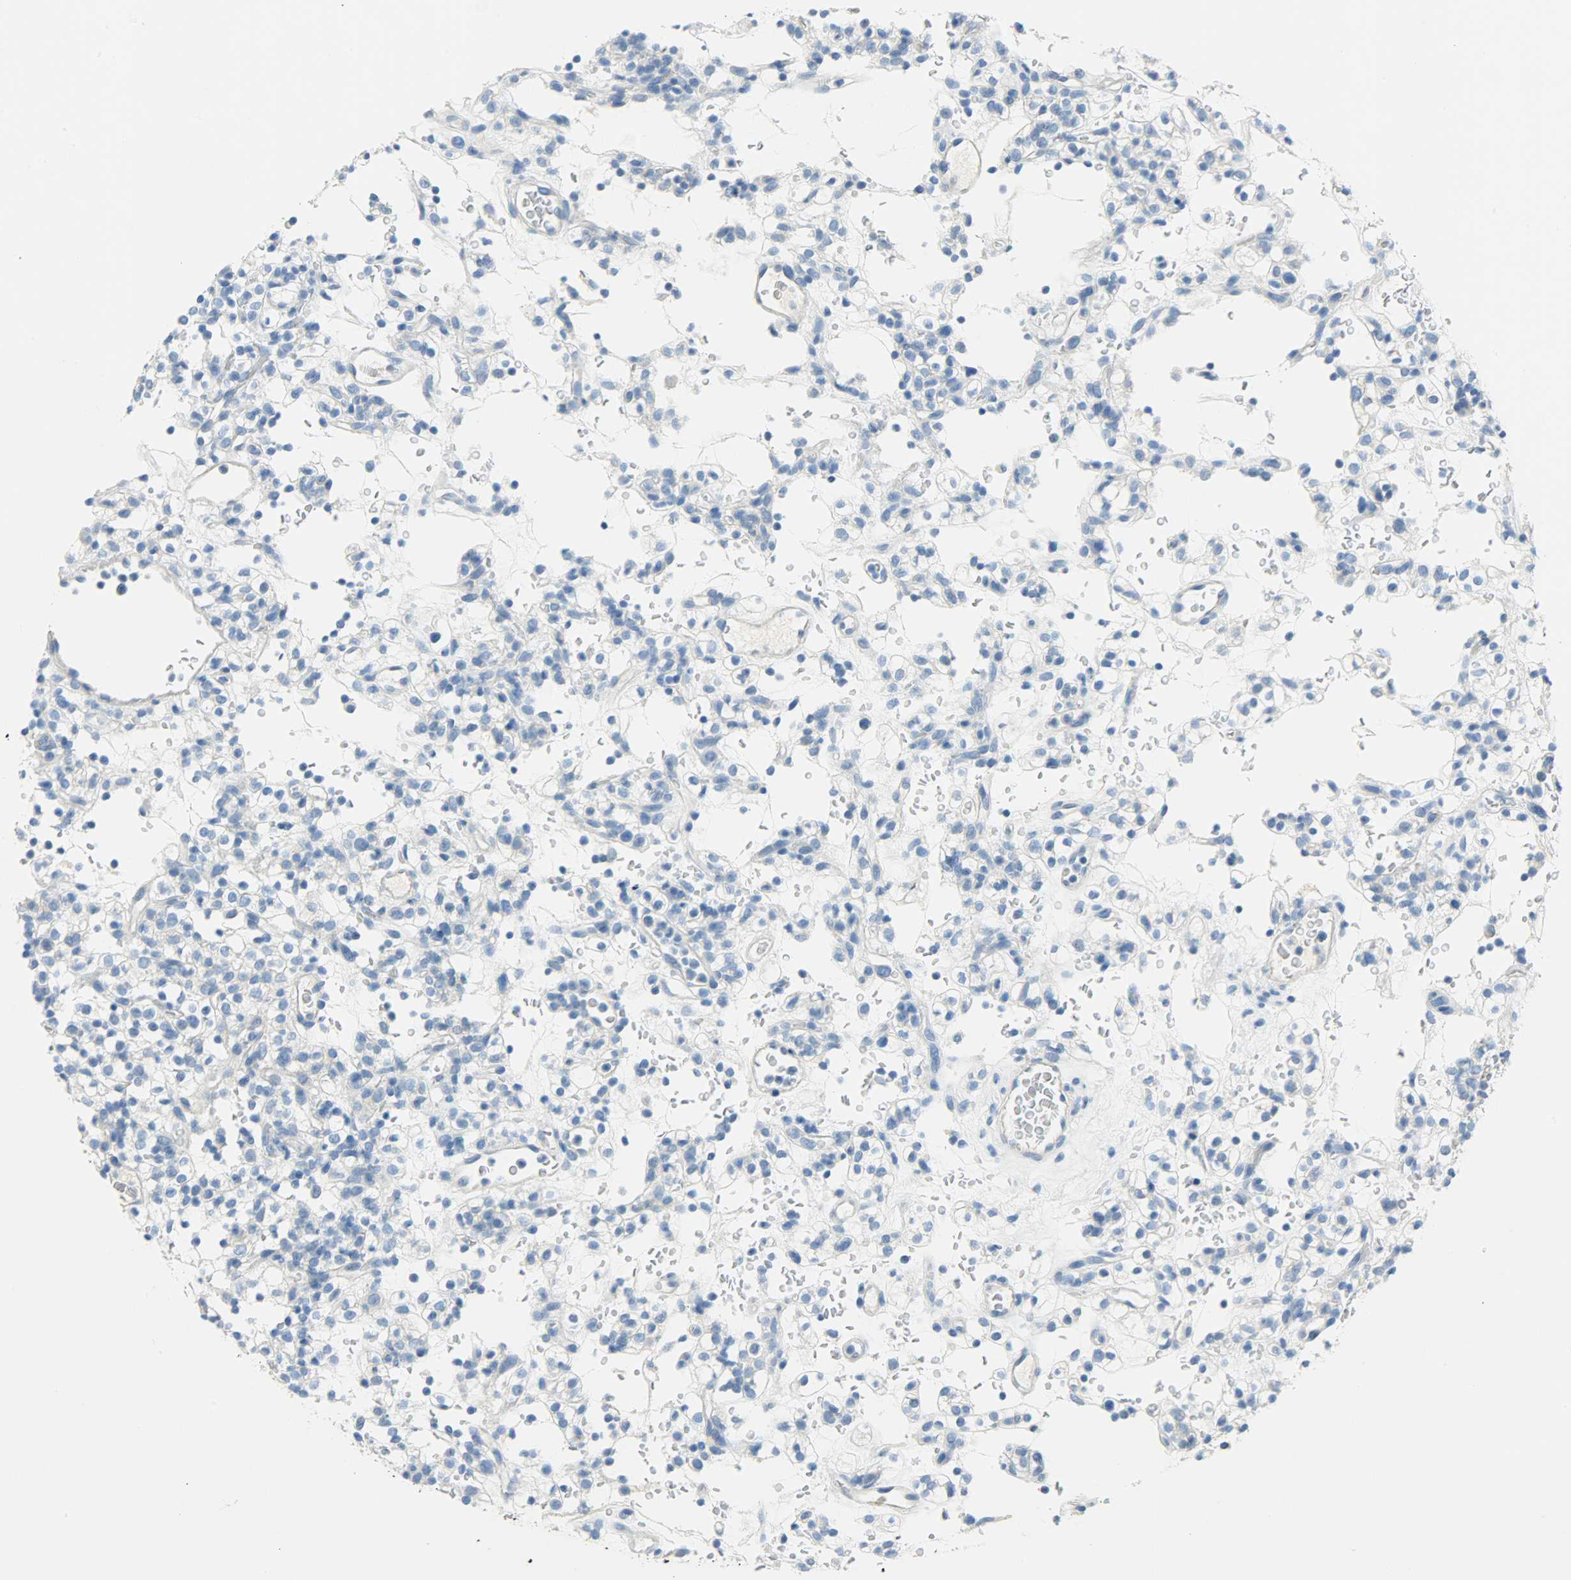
{"staining": {"intensity": "negative", "quantity": "none", "location": "none"}, "tissue": "renal cancer", "cell_type": "Tumor cells", "image_type": "cancer", "snomed": [{"axis": "morphology", "description": "Normal tissue, NOS"}, {"axis": "morphology", "description": "Adenocarcinoma, NOS"}, {"axis": "topography", "description": "Kidney"}], "caption": "An image of renal adenocarcinoma stained for a protein demonstrates no brown staining in tumor cells. (DAB immunohistochemistry (IHC) with hematoxylin counter stain).", "gene": "PROM1", "patient": {"sex": "female", "age": 72}}